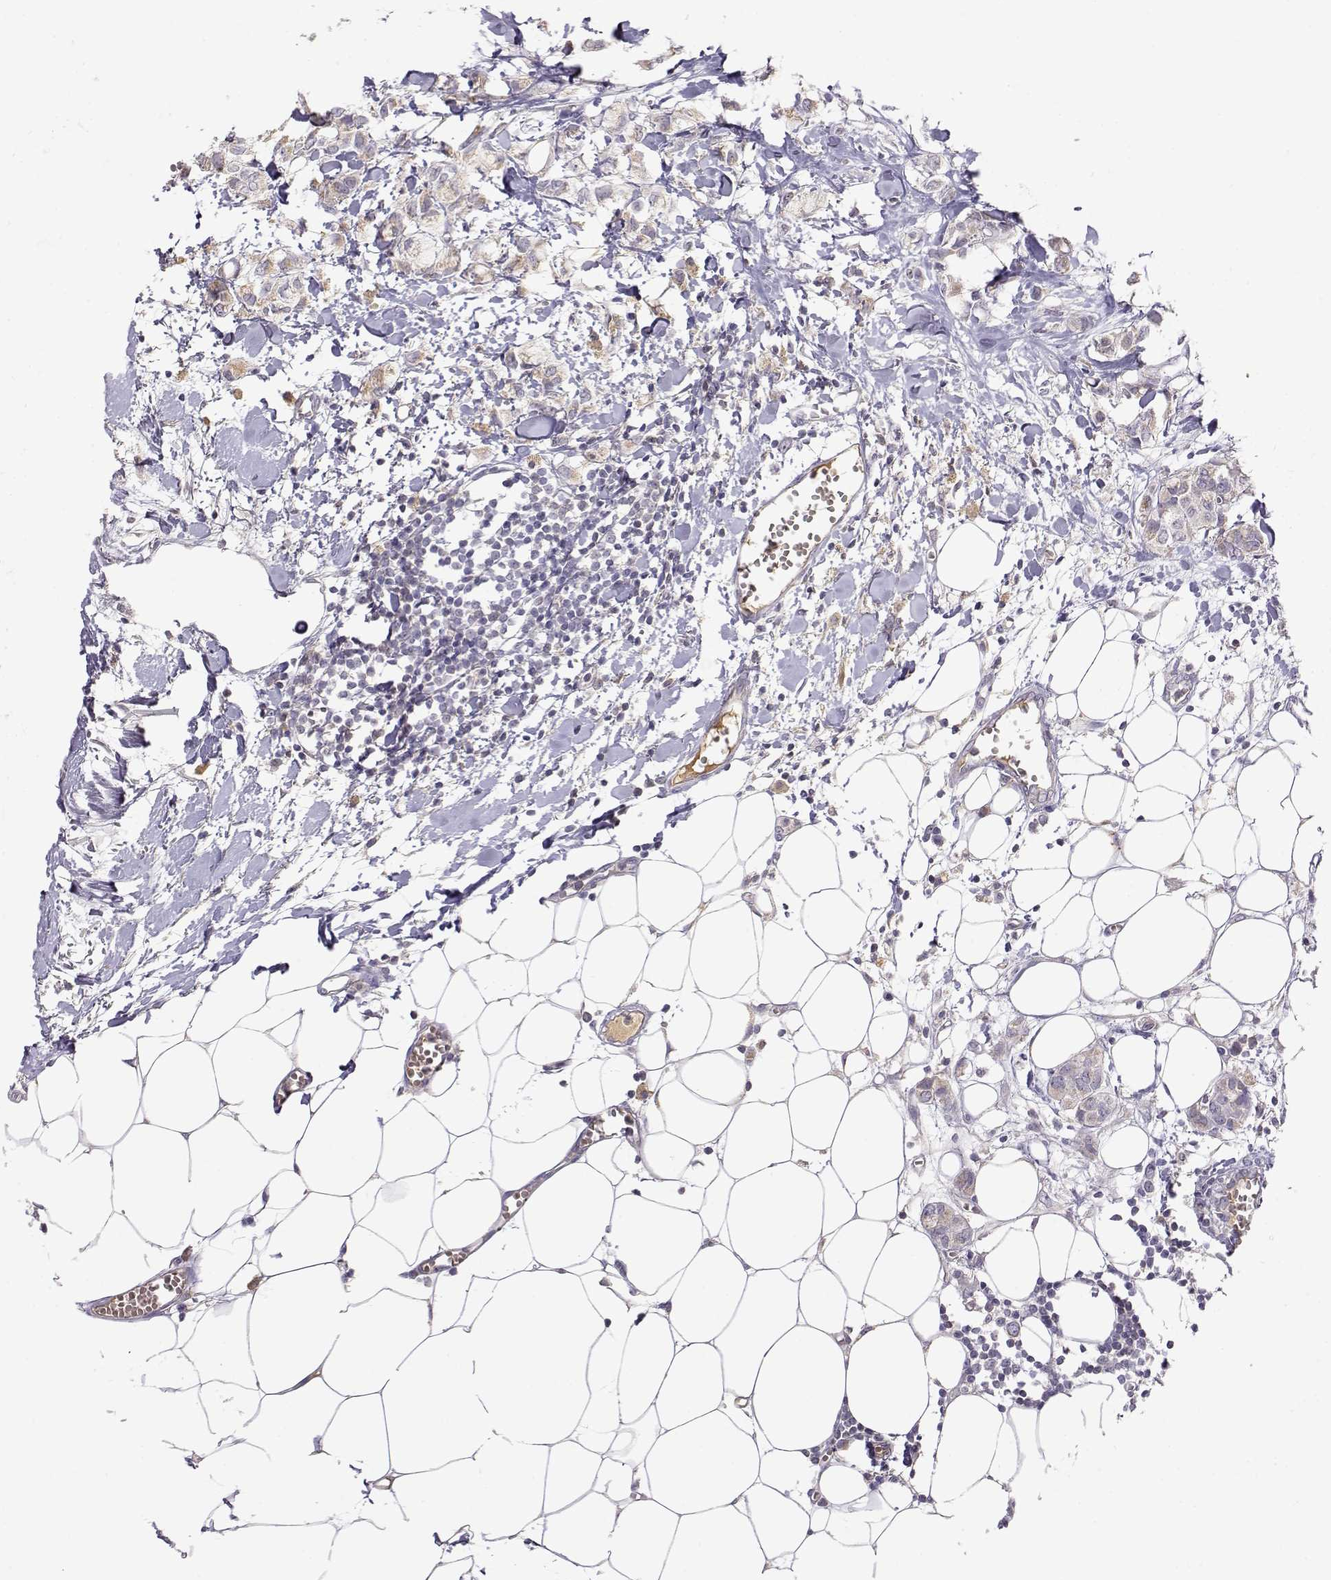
{"staining": {"intensity": "weak", "quantity": "<25%", "location": "cytoplasmic/membranous"}, "tissue": "breast cancer", "cell_type": "Tumor cells", "image_type": "cancer", "snomed": [{"axis": "morphology", "description": "Duct carcinoma"}, {"axis": "topography", "description": "Breast"}], "caption": "A histopathology image of human breast cancer (infiltrating ductal carcinoma) is negative for staining in tumor cells.", "gene": "TACR1", "patient": {"sex": "female", "age": 85}}